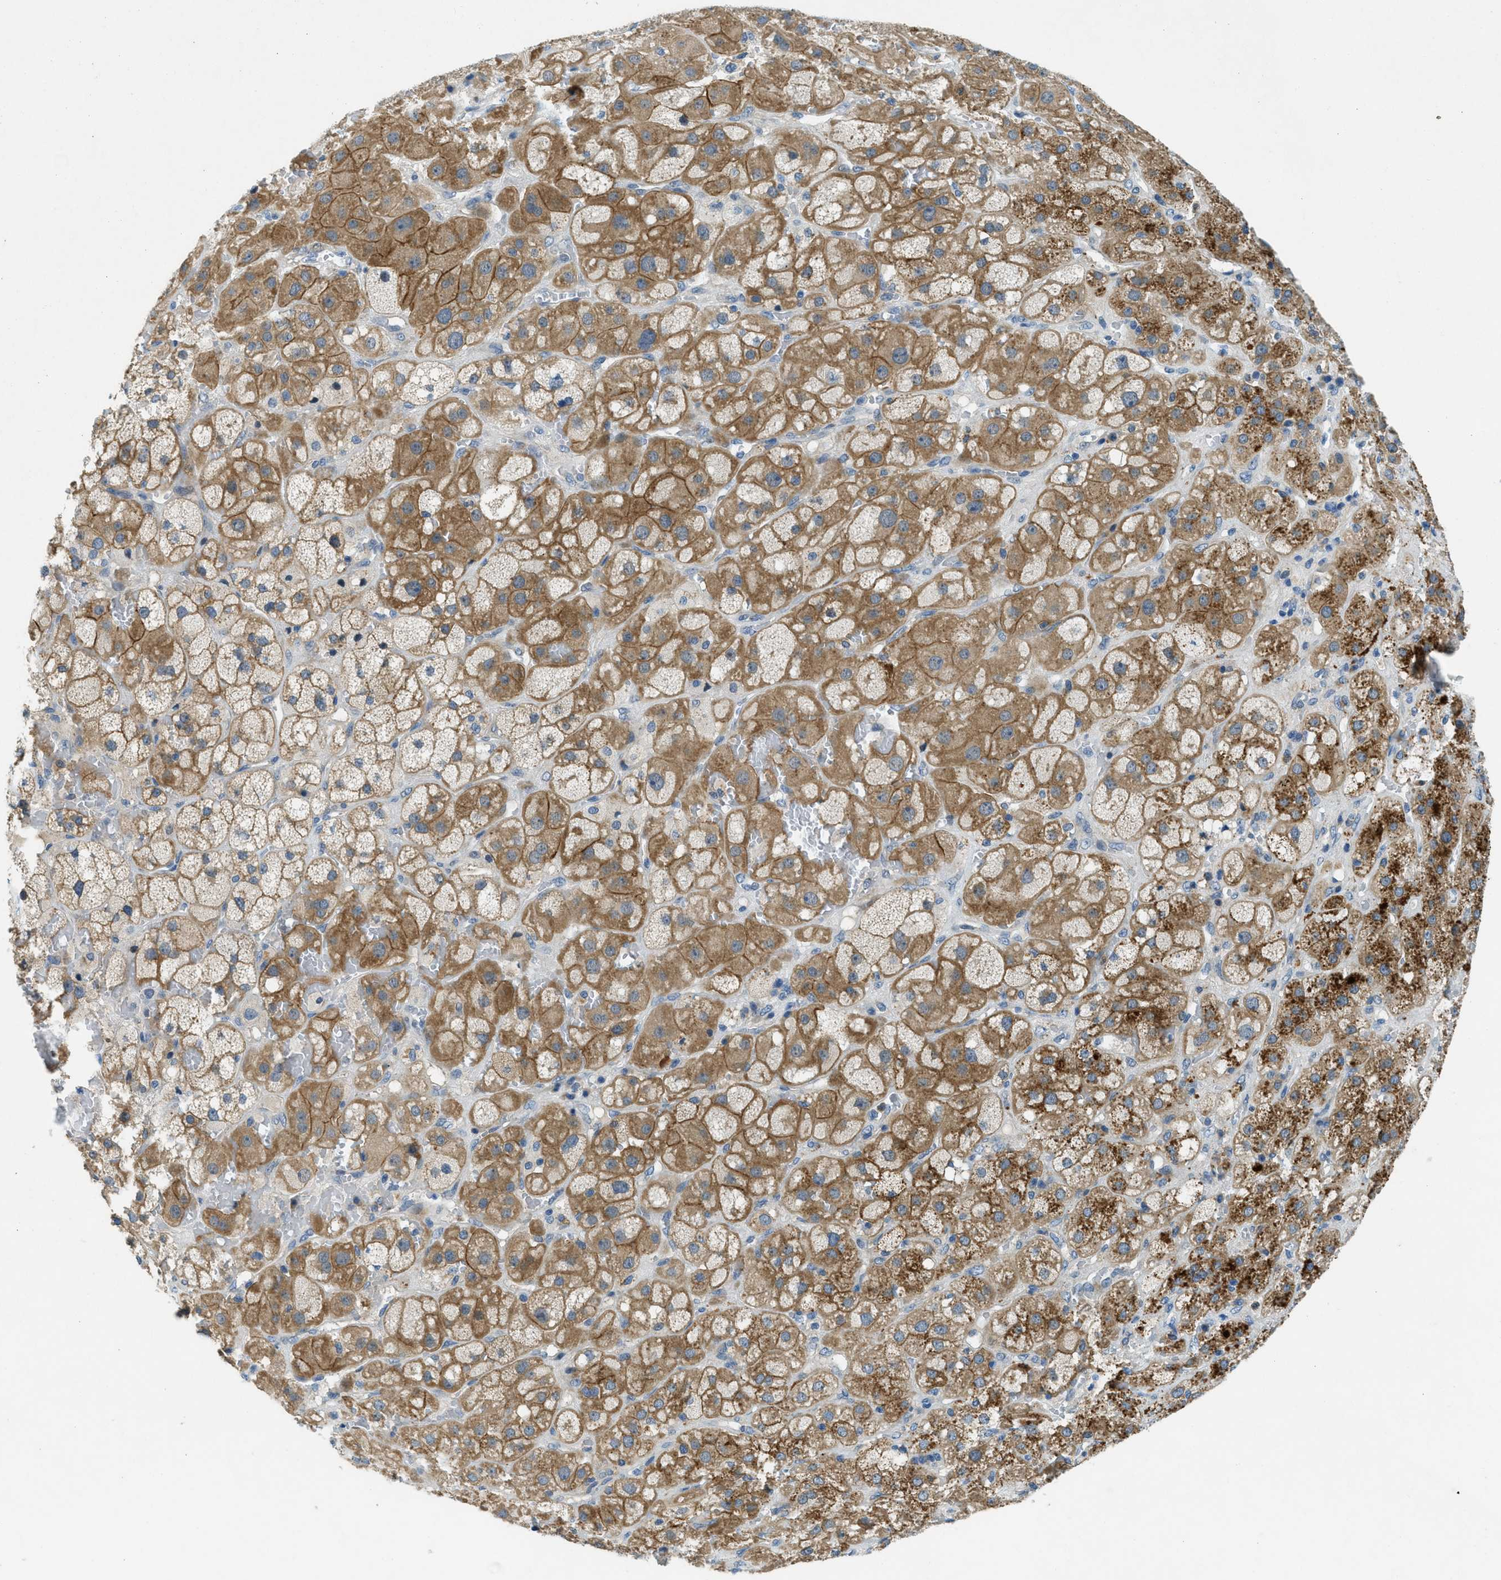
{"staining": {"intensity": "strong", "quantity": "25%-75%", "location": "cytoplasmic/membranous"}, "tissue": "adrenal gland", "cell_type": "Glandular cells", "image_type": "normal", "snomed": [{"axis": "morphology", "description": "Normal tissue, NOS"}, {"axis": "topography", "description": "Adrenal gland"}], "caption": "A histopathology image of human adrenal gland stained for a protein displays strong cytoplasmic/membranous brown staining in glandular cells. The staining is performed using DAB (3,3'-diaminobenzidine) brown chromogen to label protein expression. The nuclei are counter-stained blue using hematoxylin.", "gene": "SNX14", "patient": {"sex": "female", "age": 47}}